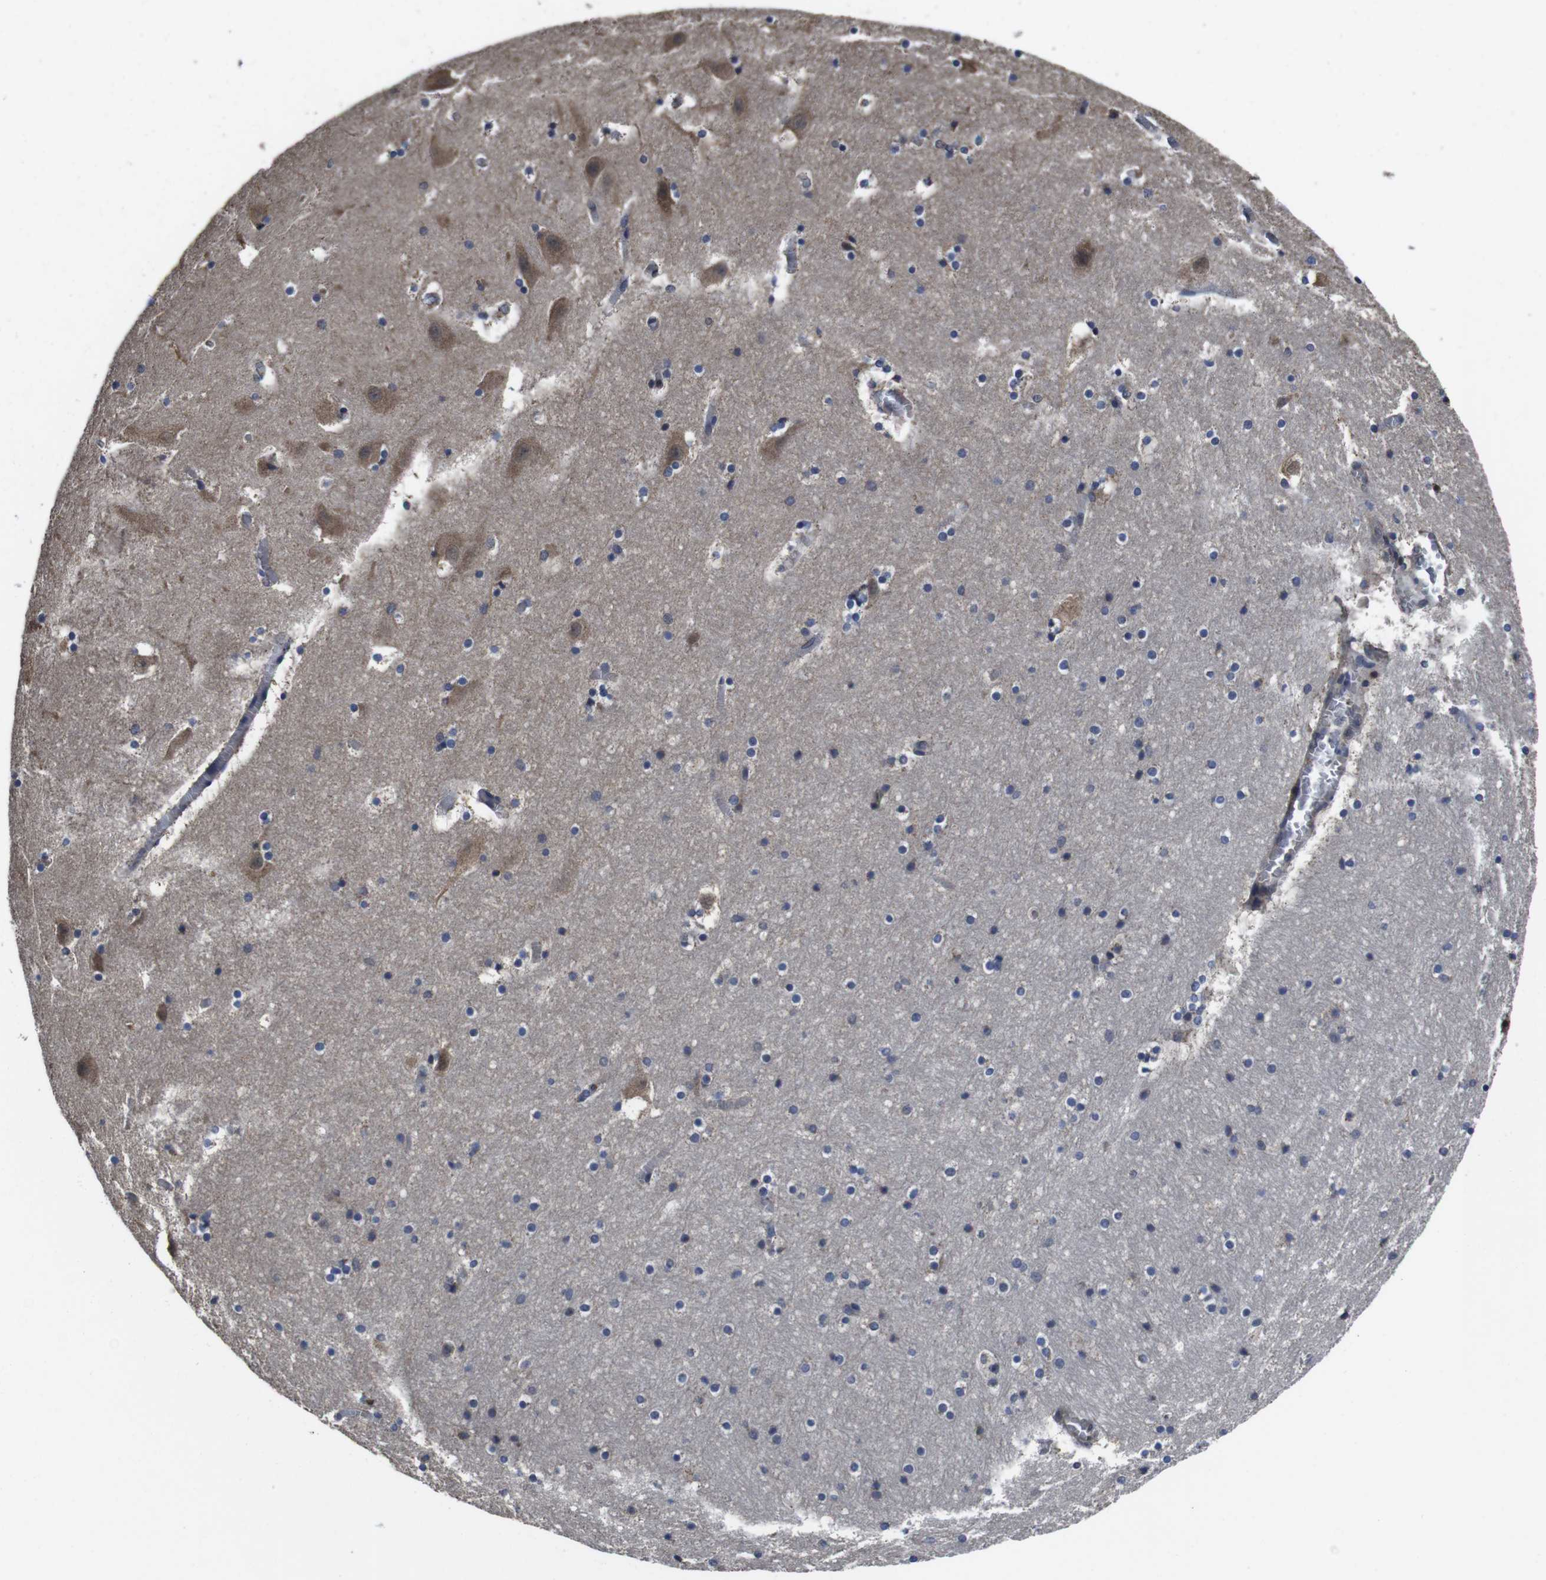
{"staining": {"intensity": "negative", "quantity": "none", "location": "none"}, "tissue": "hippocampus", "cell_type": "Glial cells", "image_type": "normal", "snomed": [{"axis": "morphology", "description": "Normal tissue, NOS"}, {"axis": "topography", "description": "Hippocampus"}], "caption": "Photomicrograph shows no significant protein positivity in glial cells of normal hippocampus.", "gene": "CXCL11", "patient": {"sex": "male", "age": 45}}